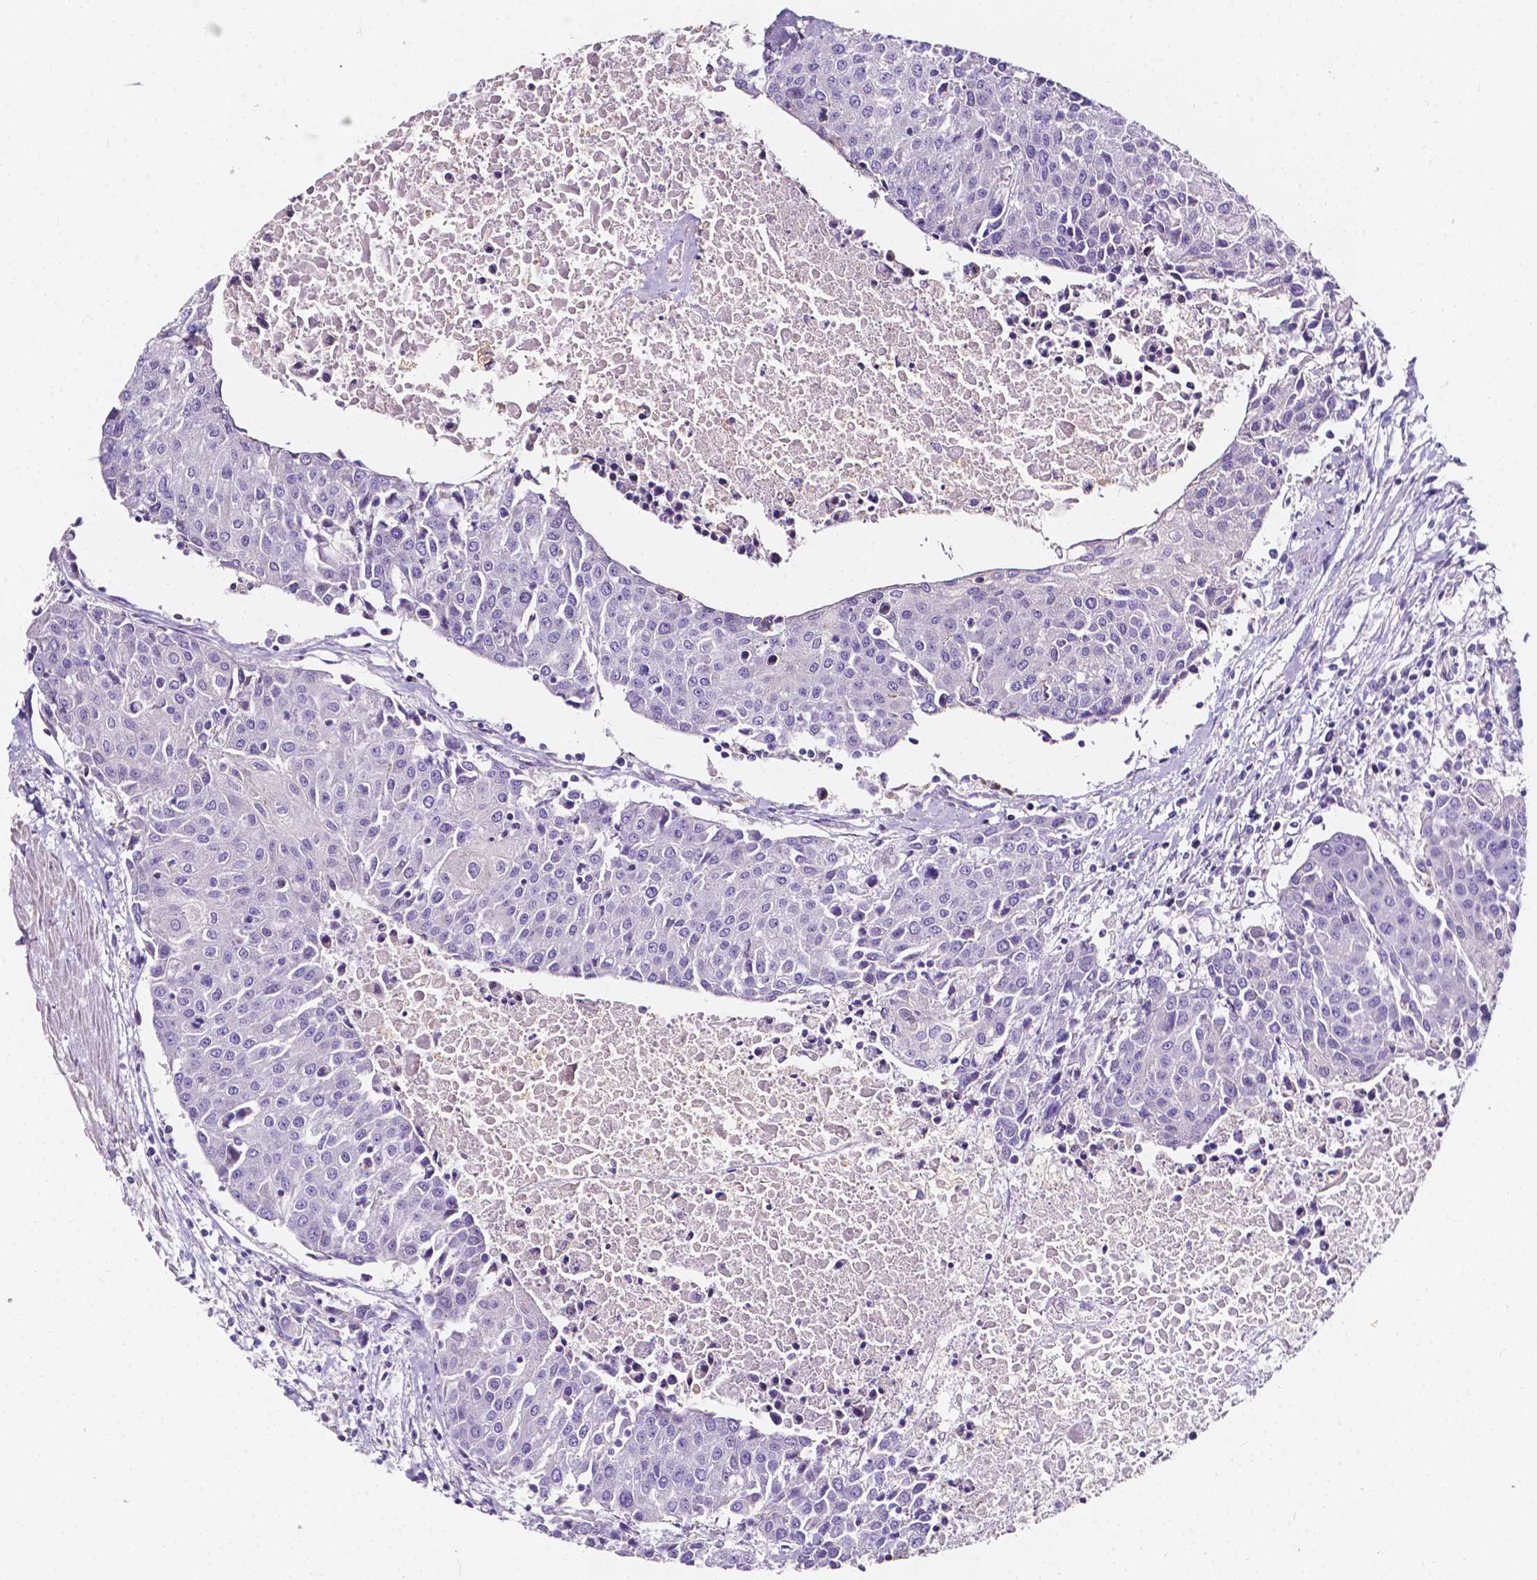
{"staining": {"intensity": "negative", "quantity": "none", "location": "none"}, "tissue": "urothelial cancer", "cell_type": "Tumor cells", "image_type": "cancer", "snomed": [{"axis": "morphology", "description": "Urothelial carcinoma, High grade"}, {"axis": "topography", "description": "Urinary bladder"}], "caption": "IHC photomicrograph of human high-grade urothelial carcinoma stained for a protein (brown), which reveals no expression in tumor cells.", "gene": "CLSTN2", "patient": {"sex": "female", "age": 85}}